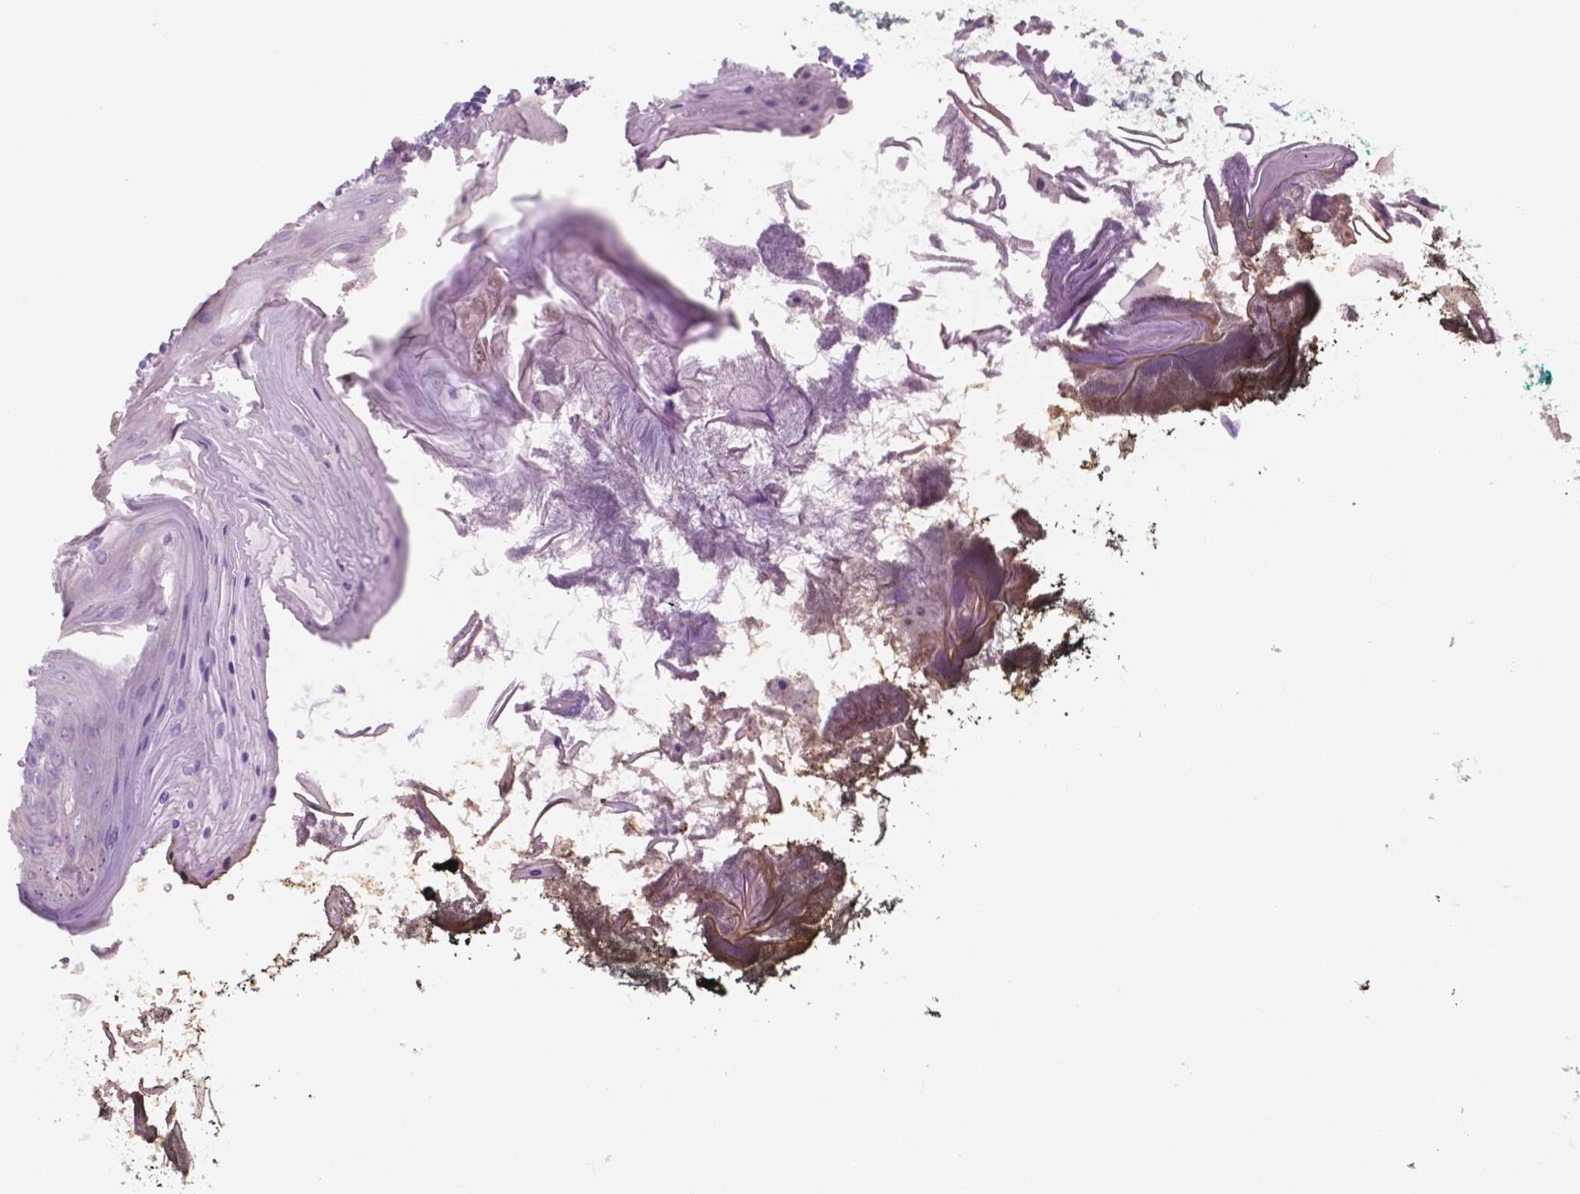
{"staining": {"intensity": "negative", "quantity": "none", "location": "none"}, "tissue": "oral mucosa", "cell_type": "Squamous epithelial cells", "image_type": "normal", "snomed": [{"axis": "morphology", "description": "Normal tissue, NOS"}, {"axis": "topography", "description": "Oral tissue"}], "caption": "Squamous epithelial cells show no significant protein expression in unremarkable oral mucosa.", "gene": "FXYD2", "patient": {"sex": "male", "age": 9}}